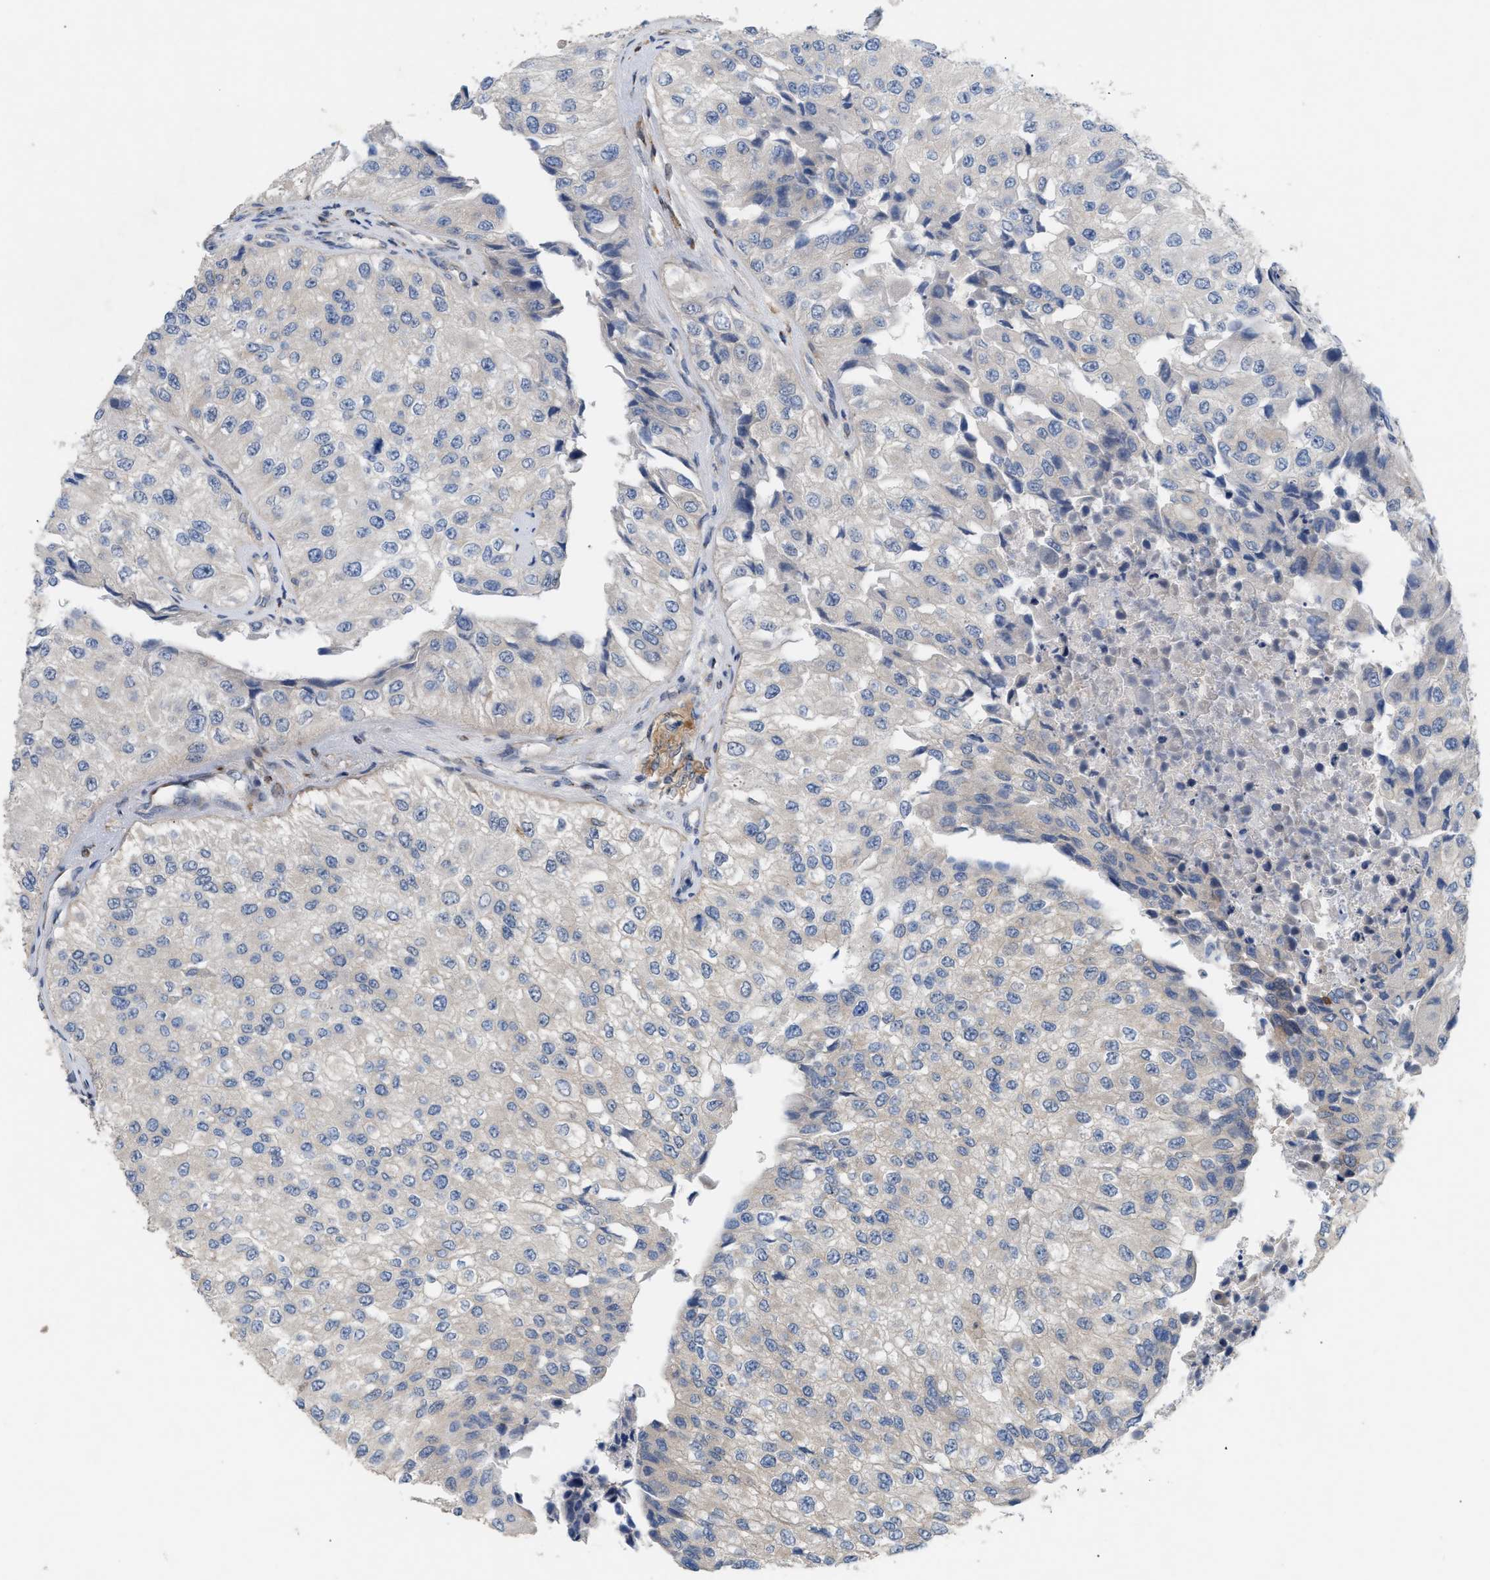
{"staining": {"intensity": "negative", "quantity": "none", "location": "none"}, "tissue": "urothelial cancer", "cell_type": "Tumor cells", "image_type": "cancer", "snomed": [{"axis": "morphology", "description": "Urothelial carcinoma, High grade"}, {"axis": "topography", "description": "Kidney"}, {"axis": "topography", "description": "Urinary bladder"}], "caption": "High-grade urothelial carcinoma was stained to show a protein in brown. There is no significant expression in tumor cells.", "gene": "DBNL", "patient": {"sex": "male", "age": 77}}